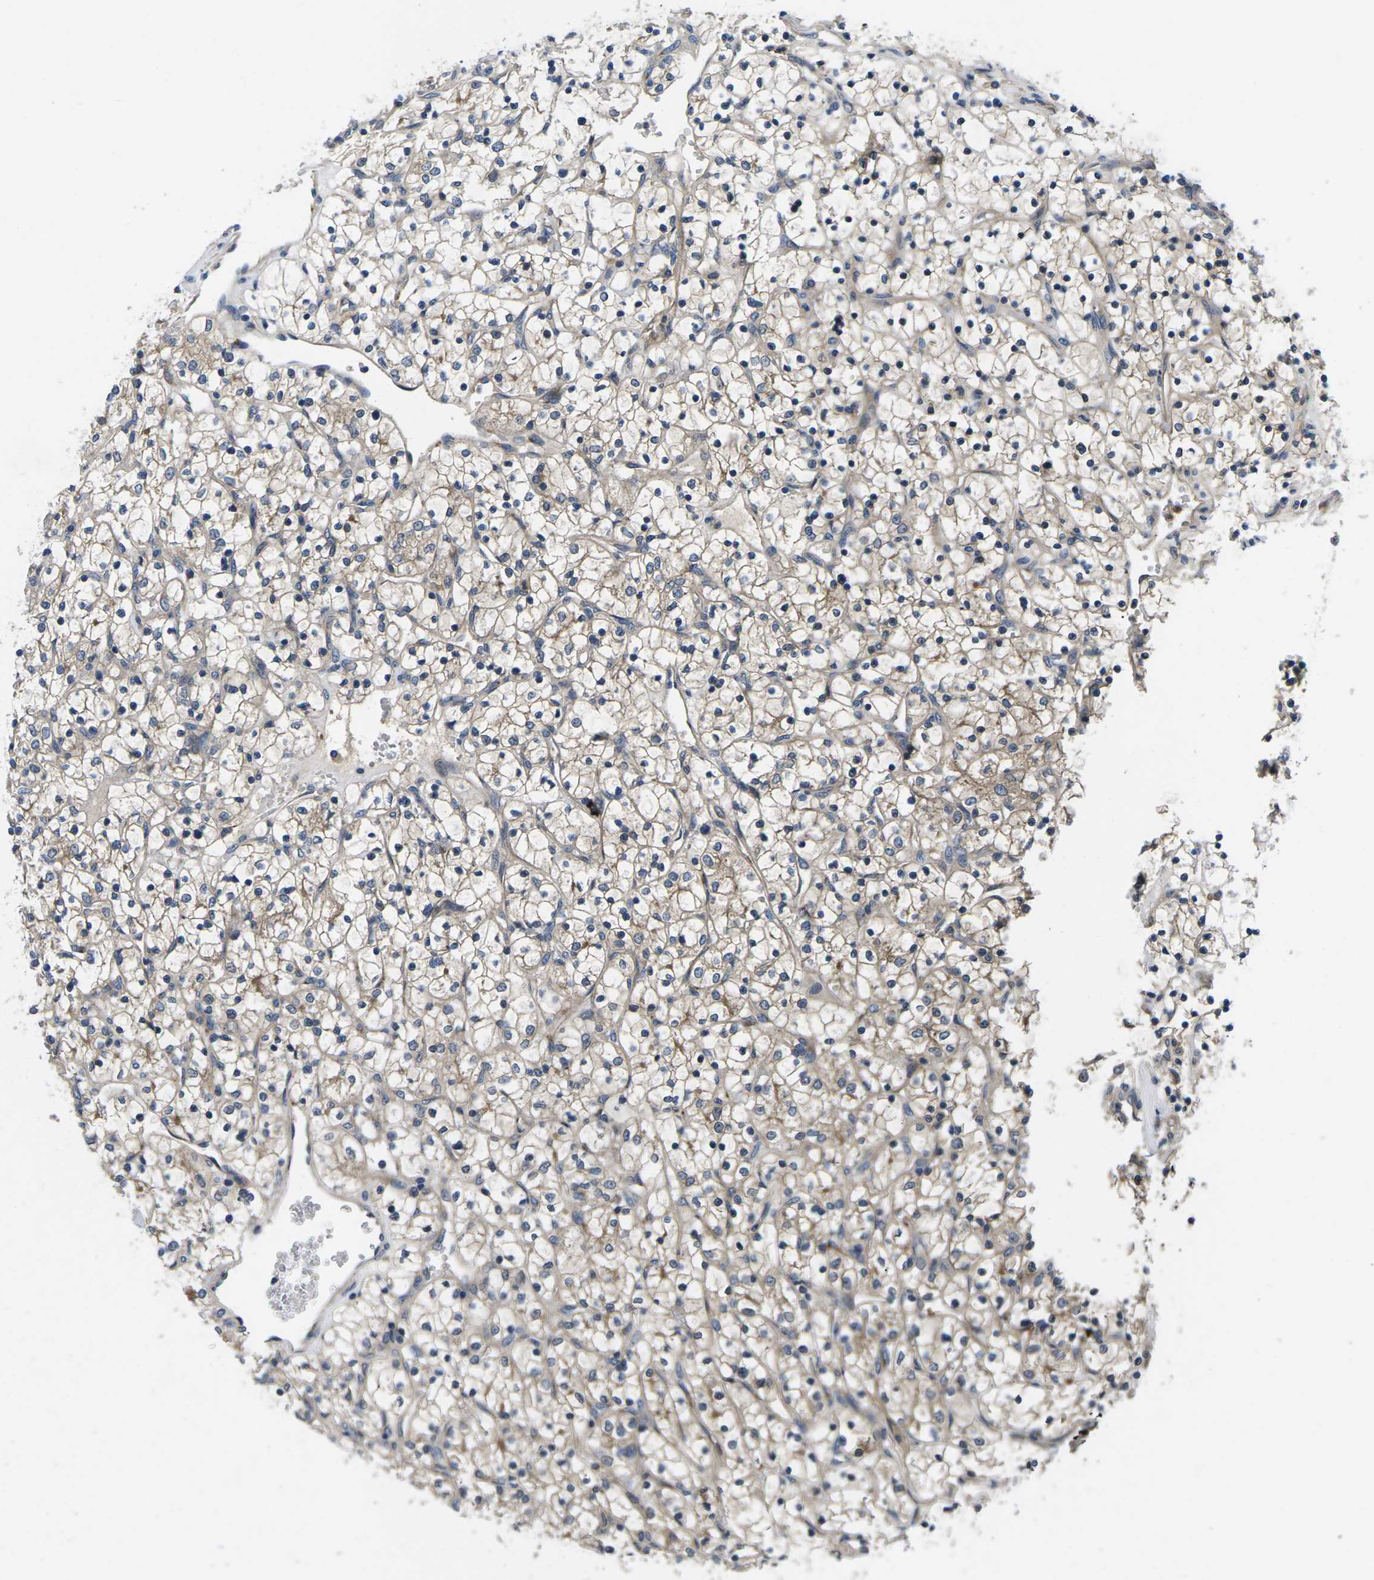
{"staining": {"intensity": "weak", "quantity": "25%-75%", "location": "cytoplasmic/membranous"}, "tissue": "renal cancer", "cell_type": "Tumor cells", "image_type": "cancer", "snomed": [{"axis": "morphology", "description": "Adenocarcinoma, NOS"}, {"axis": "topography", "description": "Kidney"}], "caption": "About 25%-75% of tumor cells in human renal cancer exhibit weak cytoplasmic/membranous protein staining as visualized by brown immunohistochemical staining.", "gene": "PLCE1", "patient": {"sex": "female", "age": 69}}